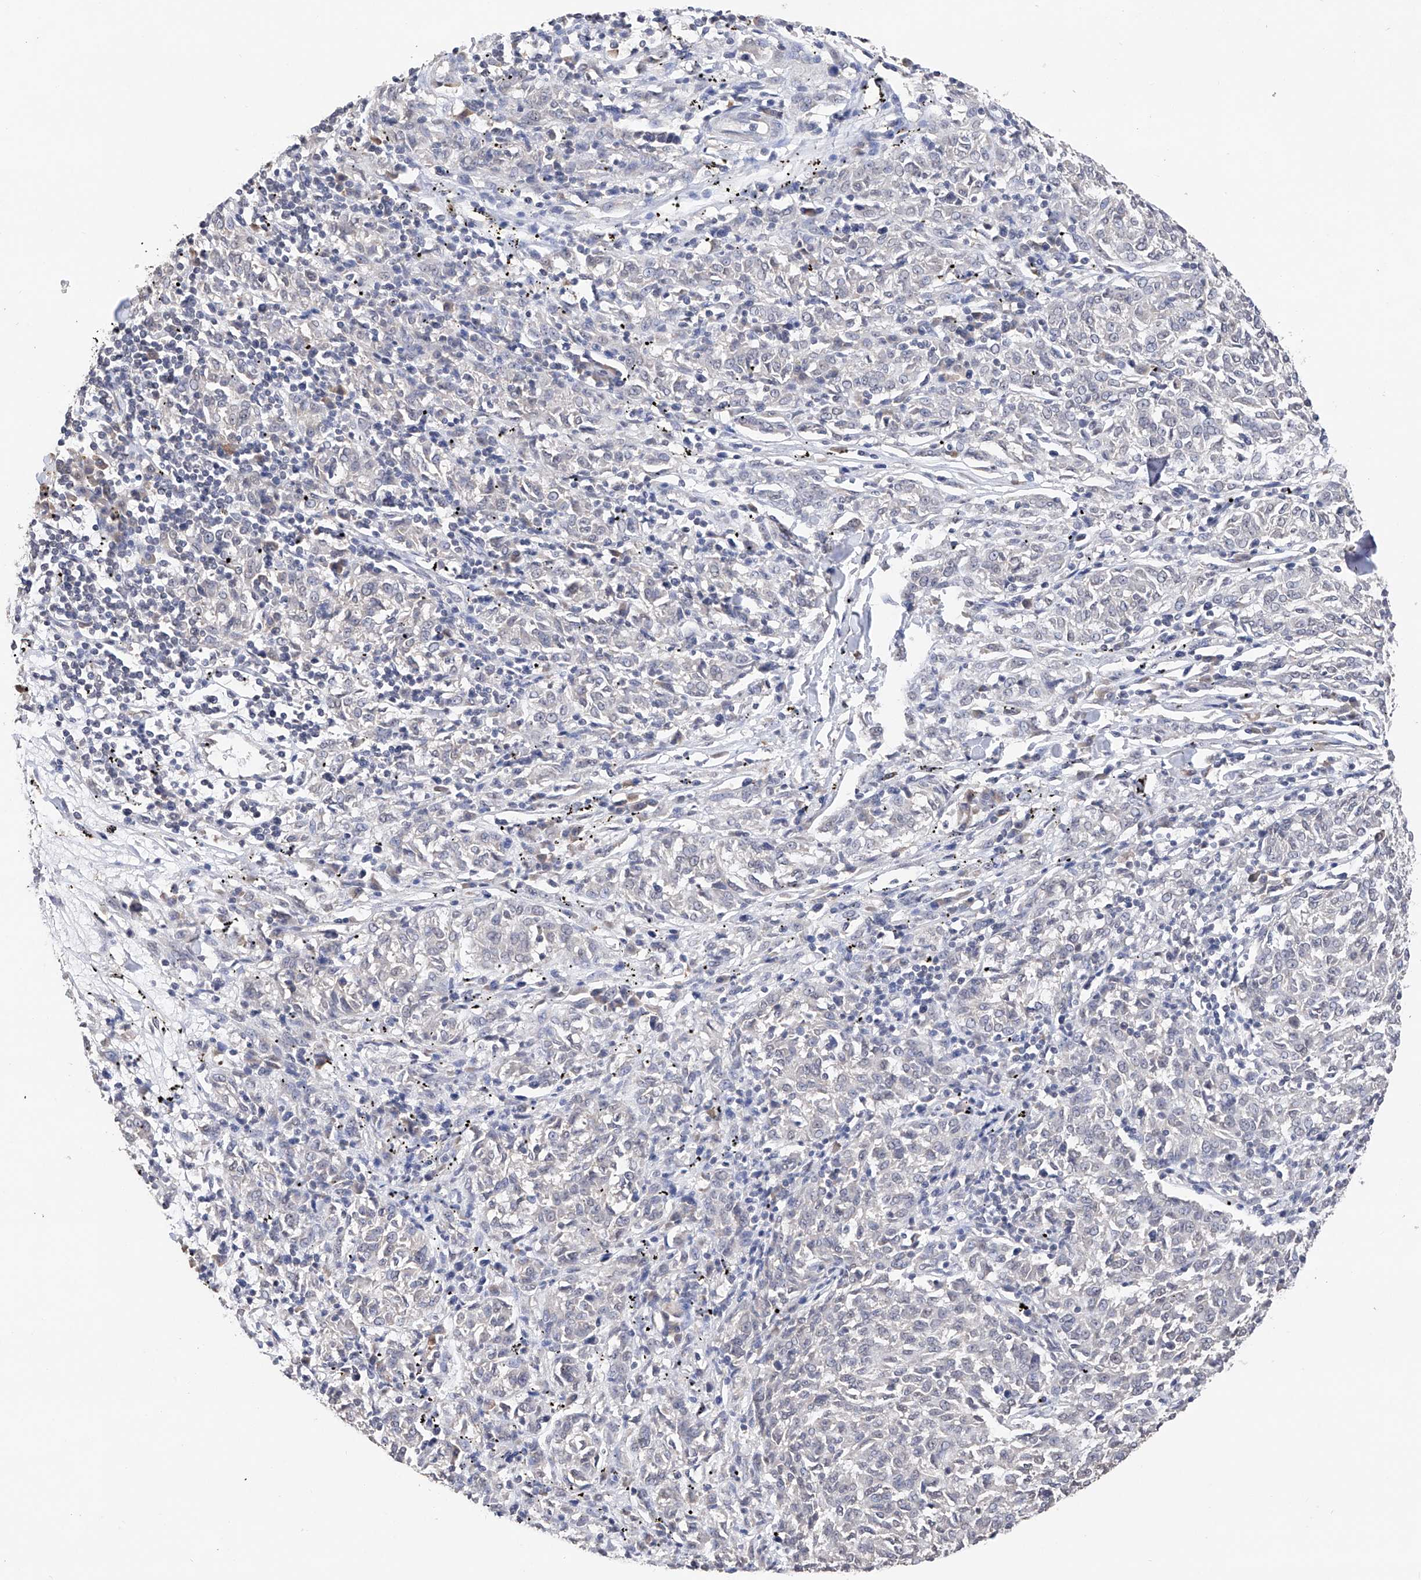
{"staining": {"intensity": "negative", "quantity": "none", "location": "none"}, "tissue": "melanoma", "cell_type": "Tumor cells", "image_type": "cancer", "snomed": [{"axis": "morphology", "description": "Malignant melanoma, NOS"}, {"axis": "topography", "description": "Skin"}], "caption": "Immunohistochemistry micrograph of human malignant melanoma stained for a protein (brown), which displays no staining in tumor cells.", "gene": "DMAP1", "patient": {"sex": "female", "age": 72}}